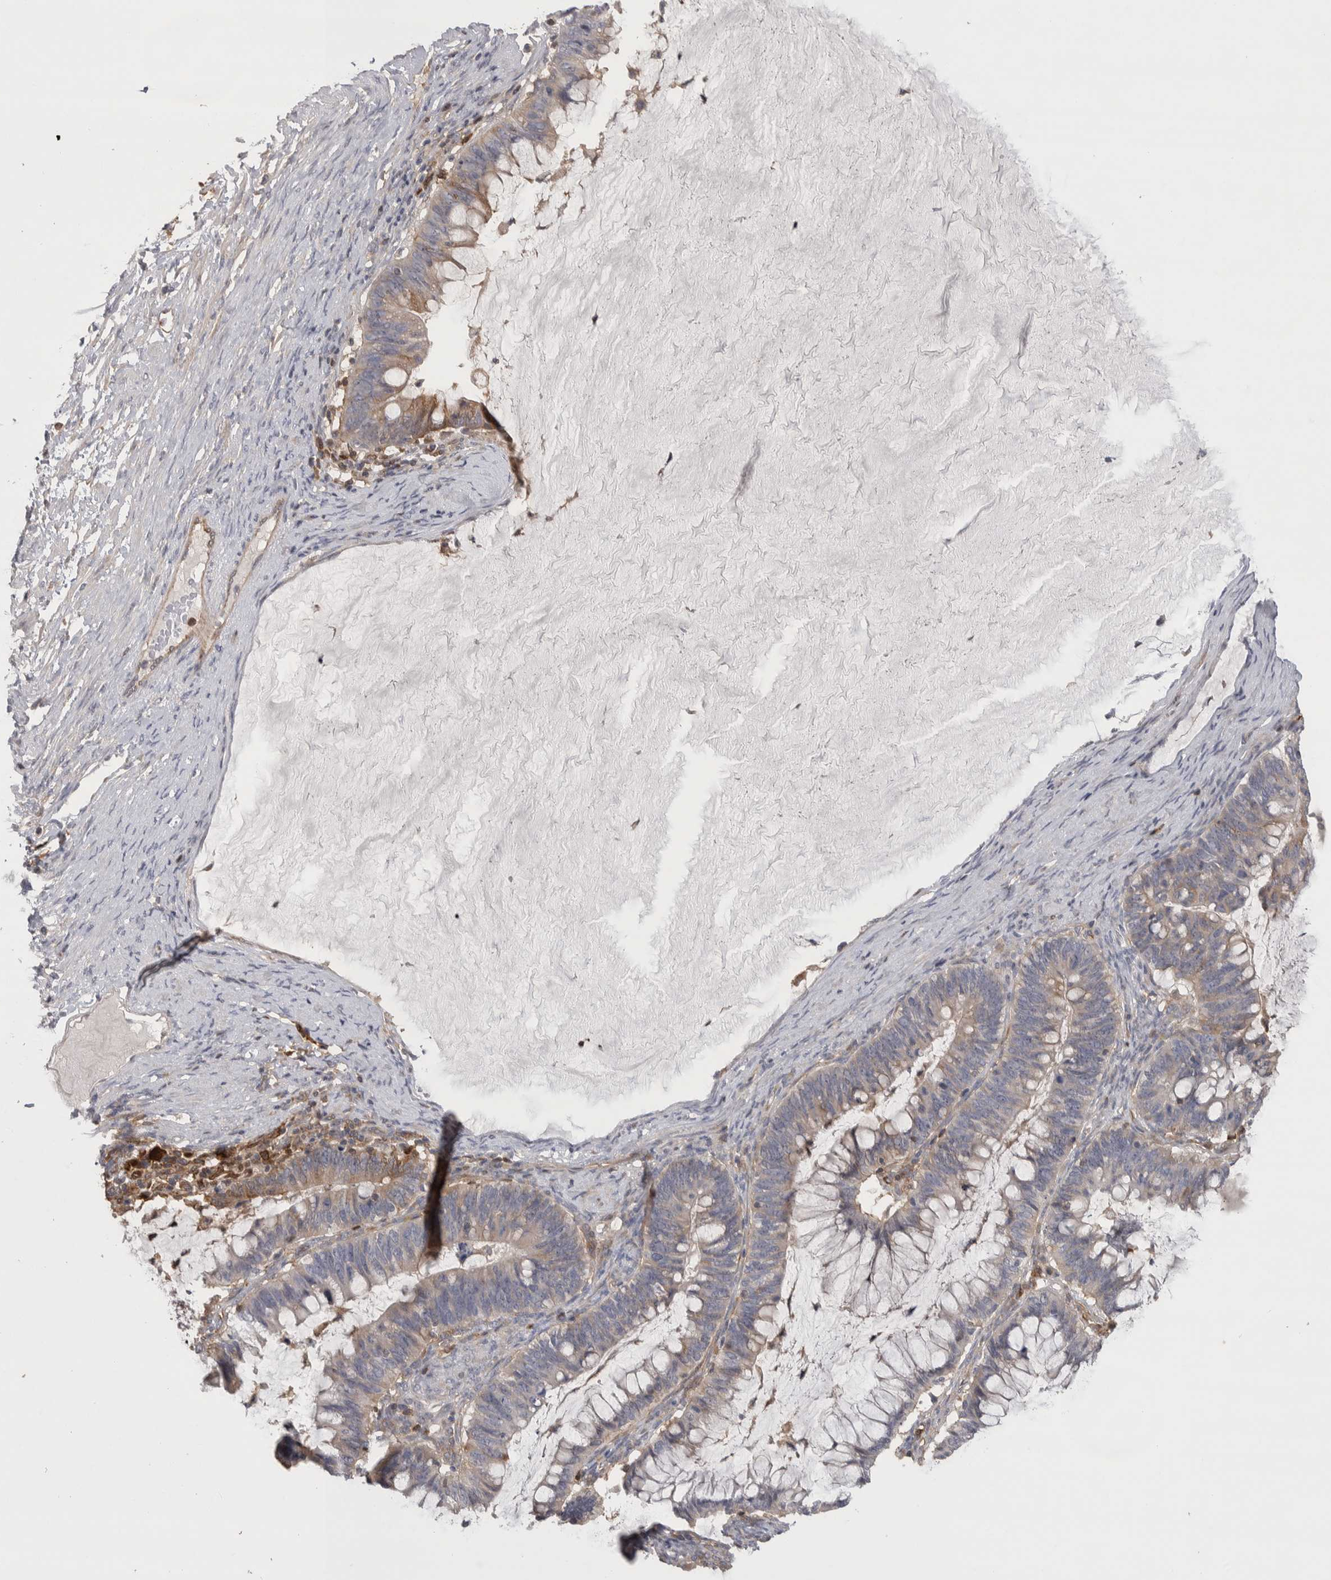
{"staining": {"intensity": "moderate", "quantity": ">75%", "location": "cytoplasmic/membranous"}, "tissue": "ovarian cancer", "cell_type": "Tumor cells", "image_type": "cancer", "snomed": [{"axis": "morphology", "description": "Cystadenocarcinoma, mucinous, NOS"}, {"axis": "topography", "description": "Ovary"}], "caption": "Immunohistochemistry of human mucinous cystadenocarcinoma (ovarian) exhibits medium levels of moderate cytoplasmic/membranous staining in about >75% of tumor cells. Ihc stains the protein in brown and the nuclei are stained blue.", "gene": "NFKB2", "patient": {"sex": "female", "age": 61}}